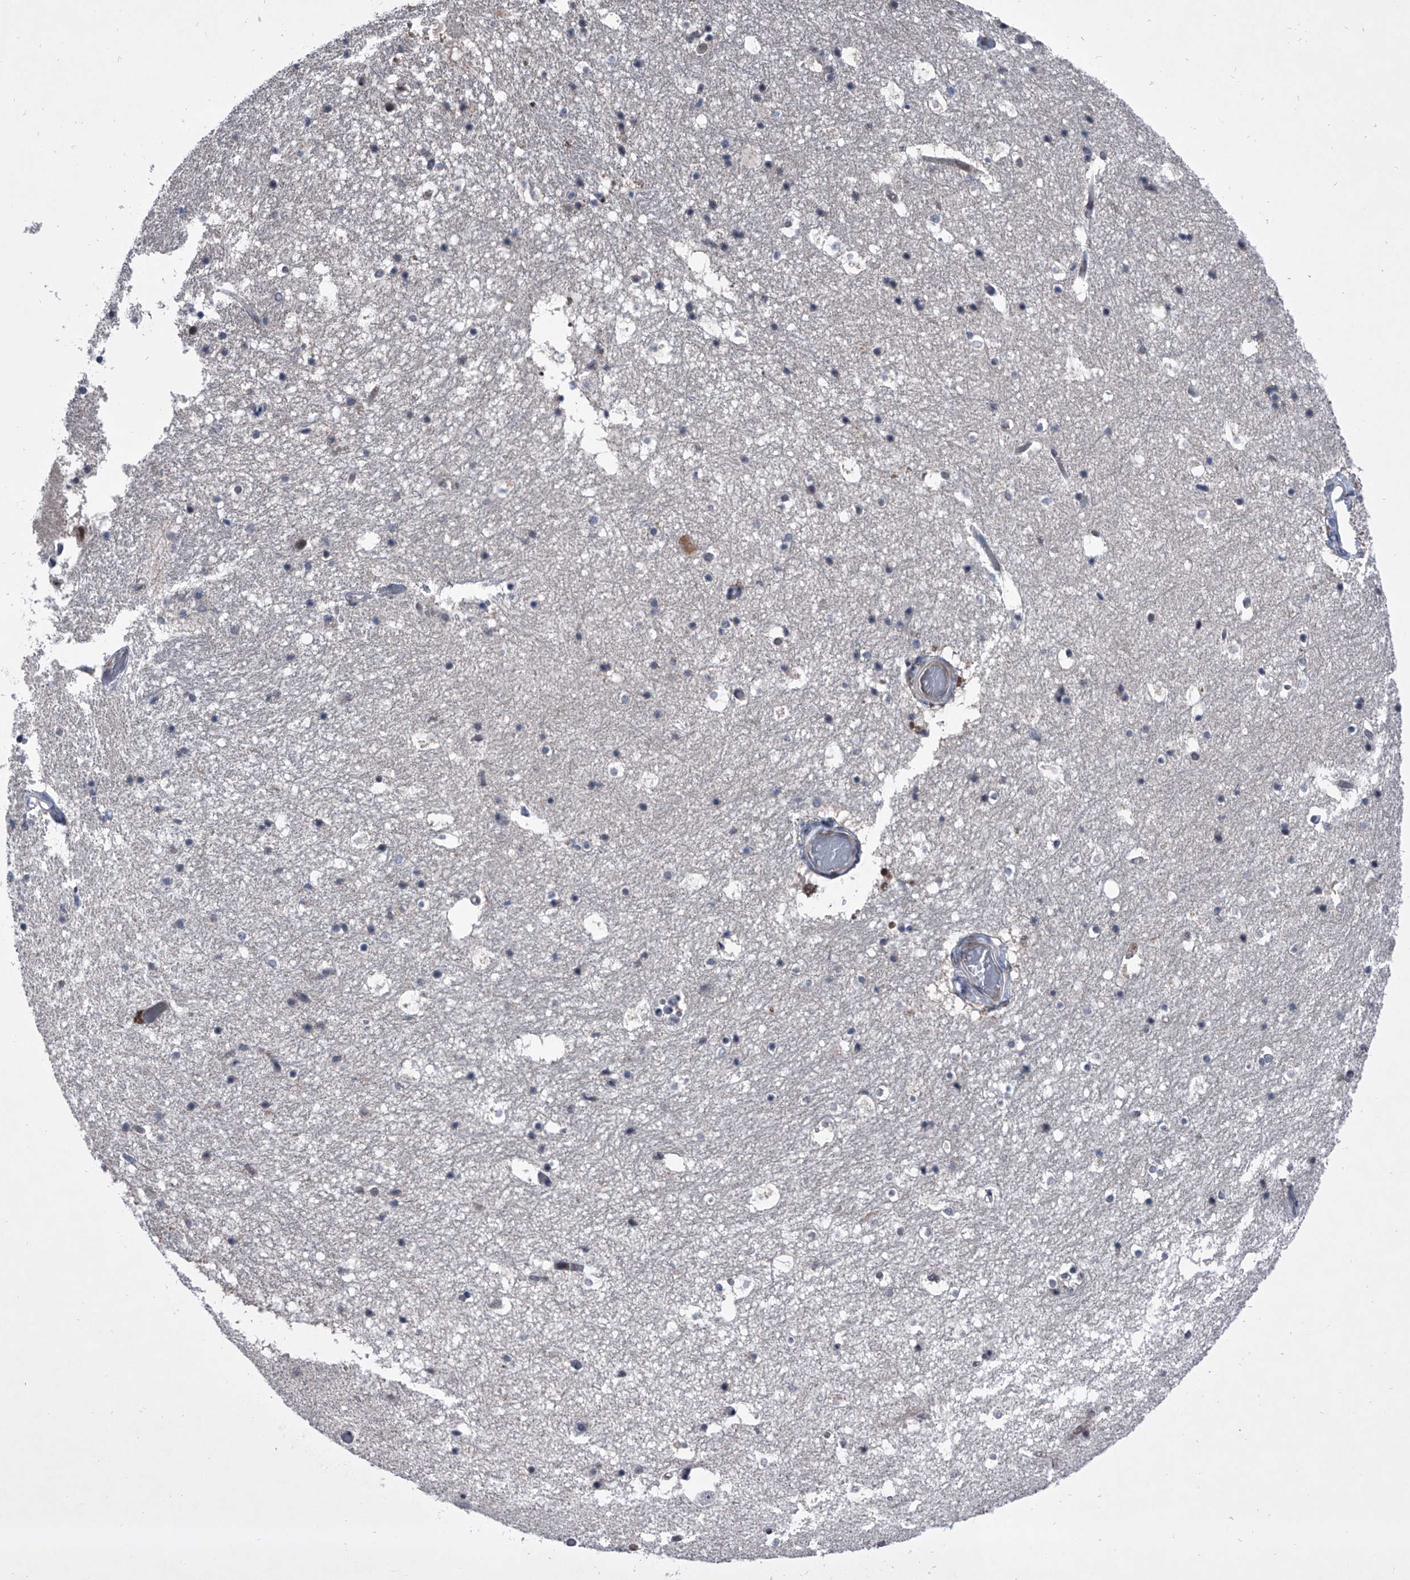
{"staining": {"intensity": "negative", "quantity": "none", "location": "none"}, "tissue": "hippocampus", "cell_type": "Glial cells", "image_type": "normal", "snomed": [{"axis": "morphology", "description": "Normal tissue, NOS"}, {"axis": "topography", "description": "Hippocampus"}], "caption": "Immunohistochemistry (IHC) of normal human hippocampus reveals no positivity in glial cells.", "gene": "ELK4", "patient": {"sex": "female", "age": 52}}